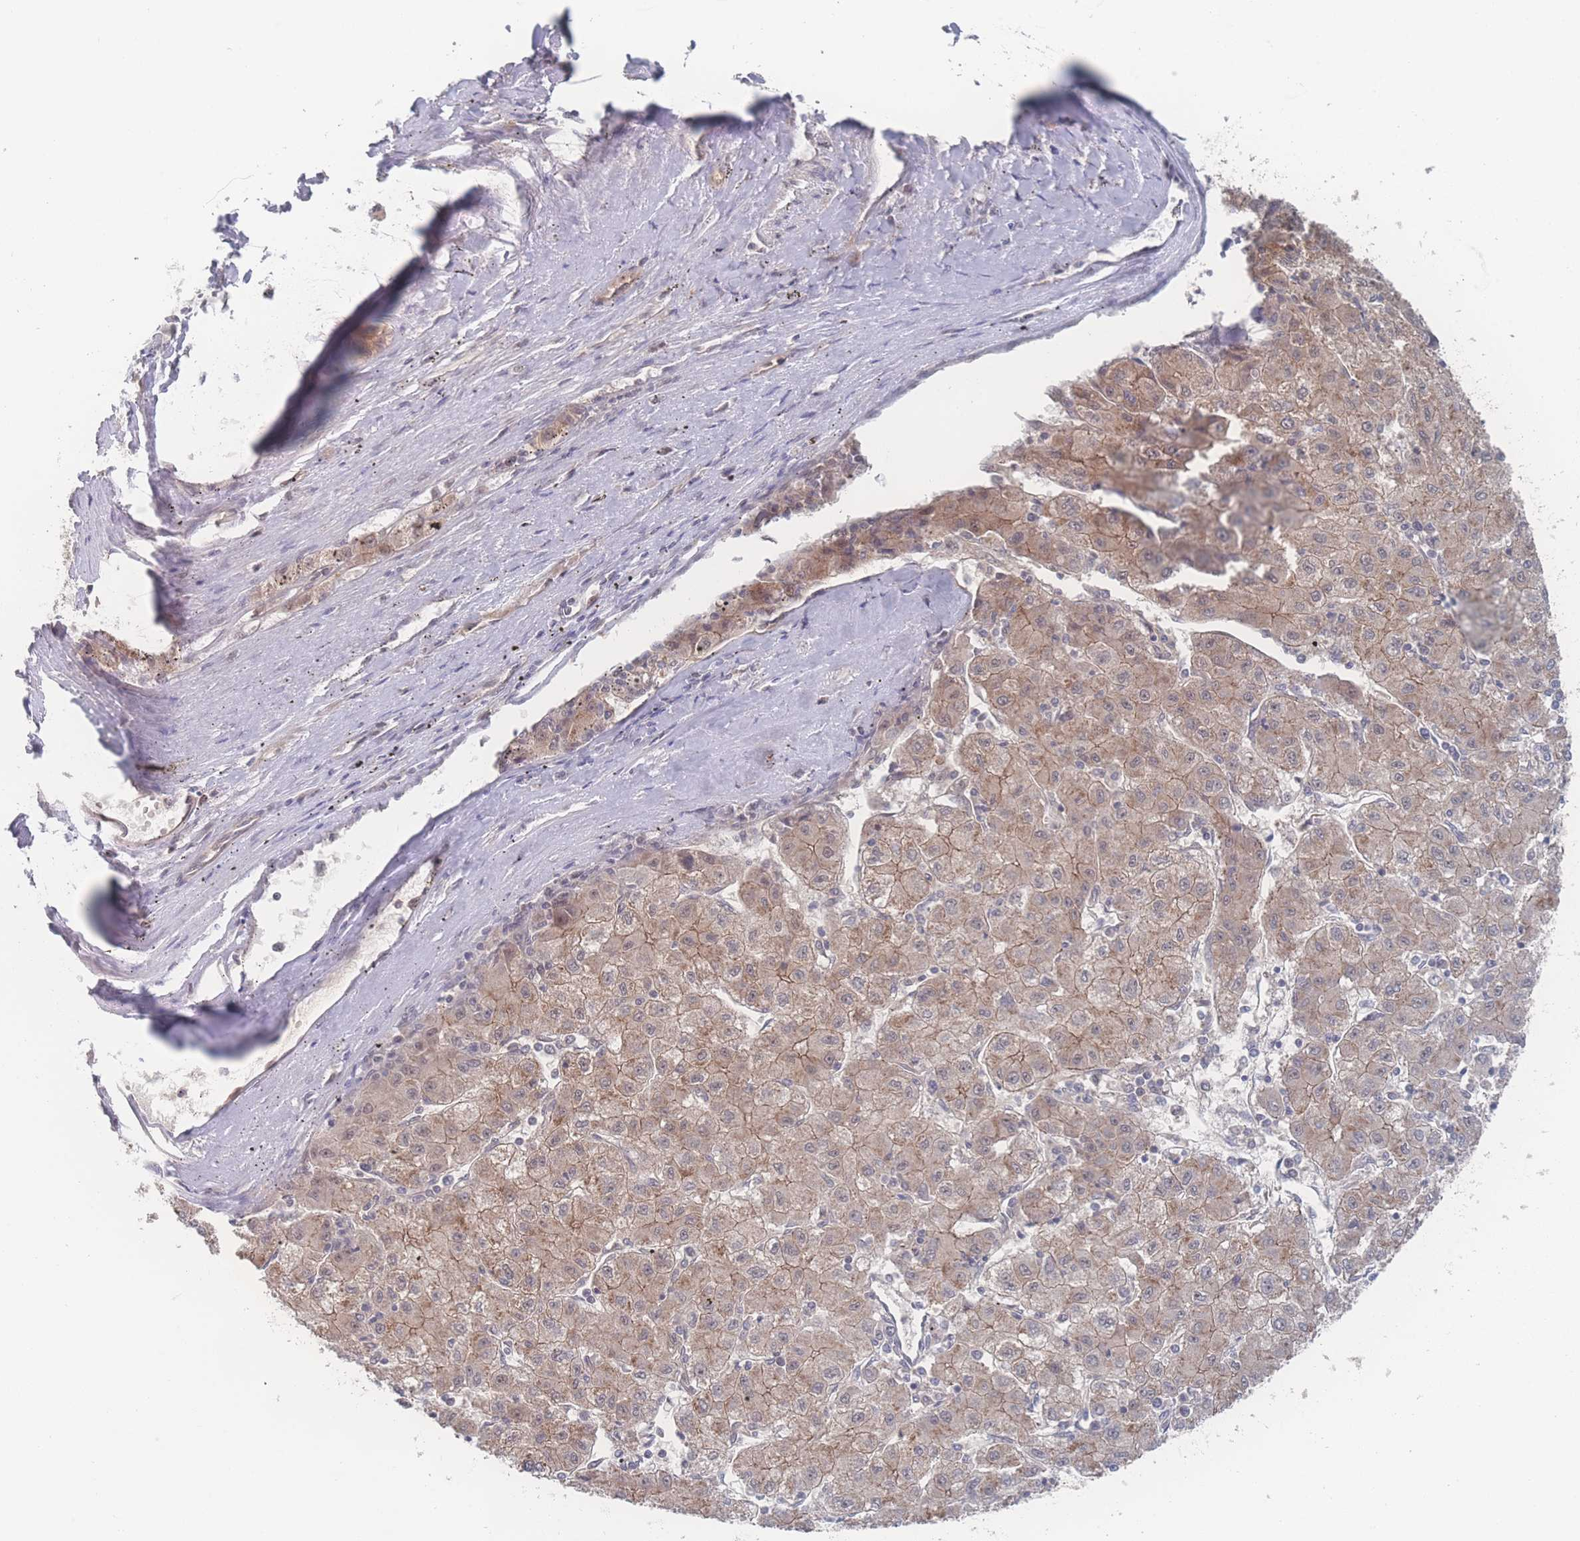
{"staining": {"intensity": "weak", "quantity": ">75%", "location": "cytoplasmic/membranous"}, "tissue": "liver cancer", "cell_type": "Tumor cells", "image_type": "cancer", "snomed": [{"axis": "morphology", "description": "Carcinoma, Hepatocellular, NOS"}, {"axis": "topography", "description": "Liver"}], "caption": "A histopathology image of human liver cancer stained for a protein reveals weak cytoplasmic/membranous brown staining in tumor cells.", "gene": "NBEAL1", "patient": {"sex": "male", "age": 72}}